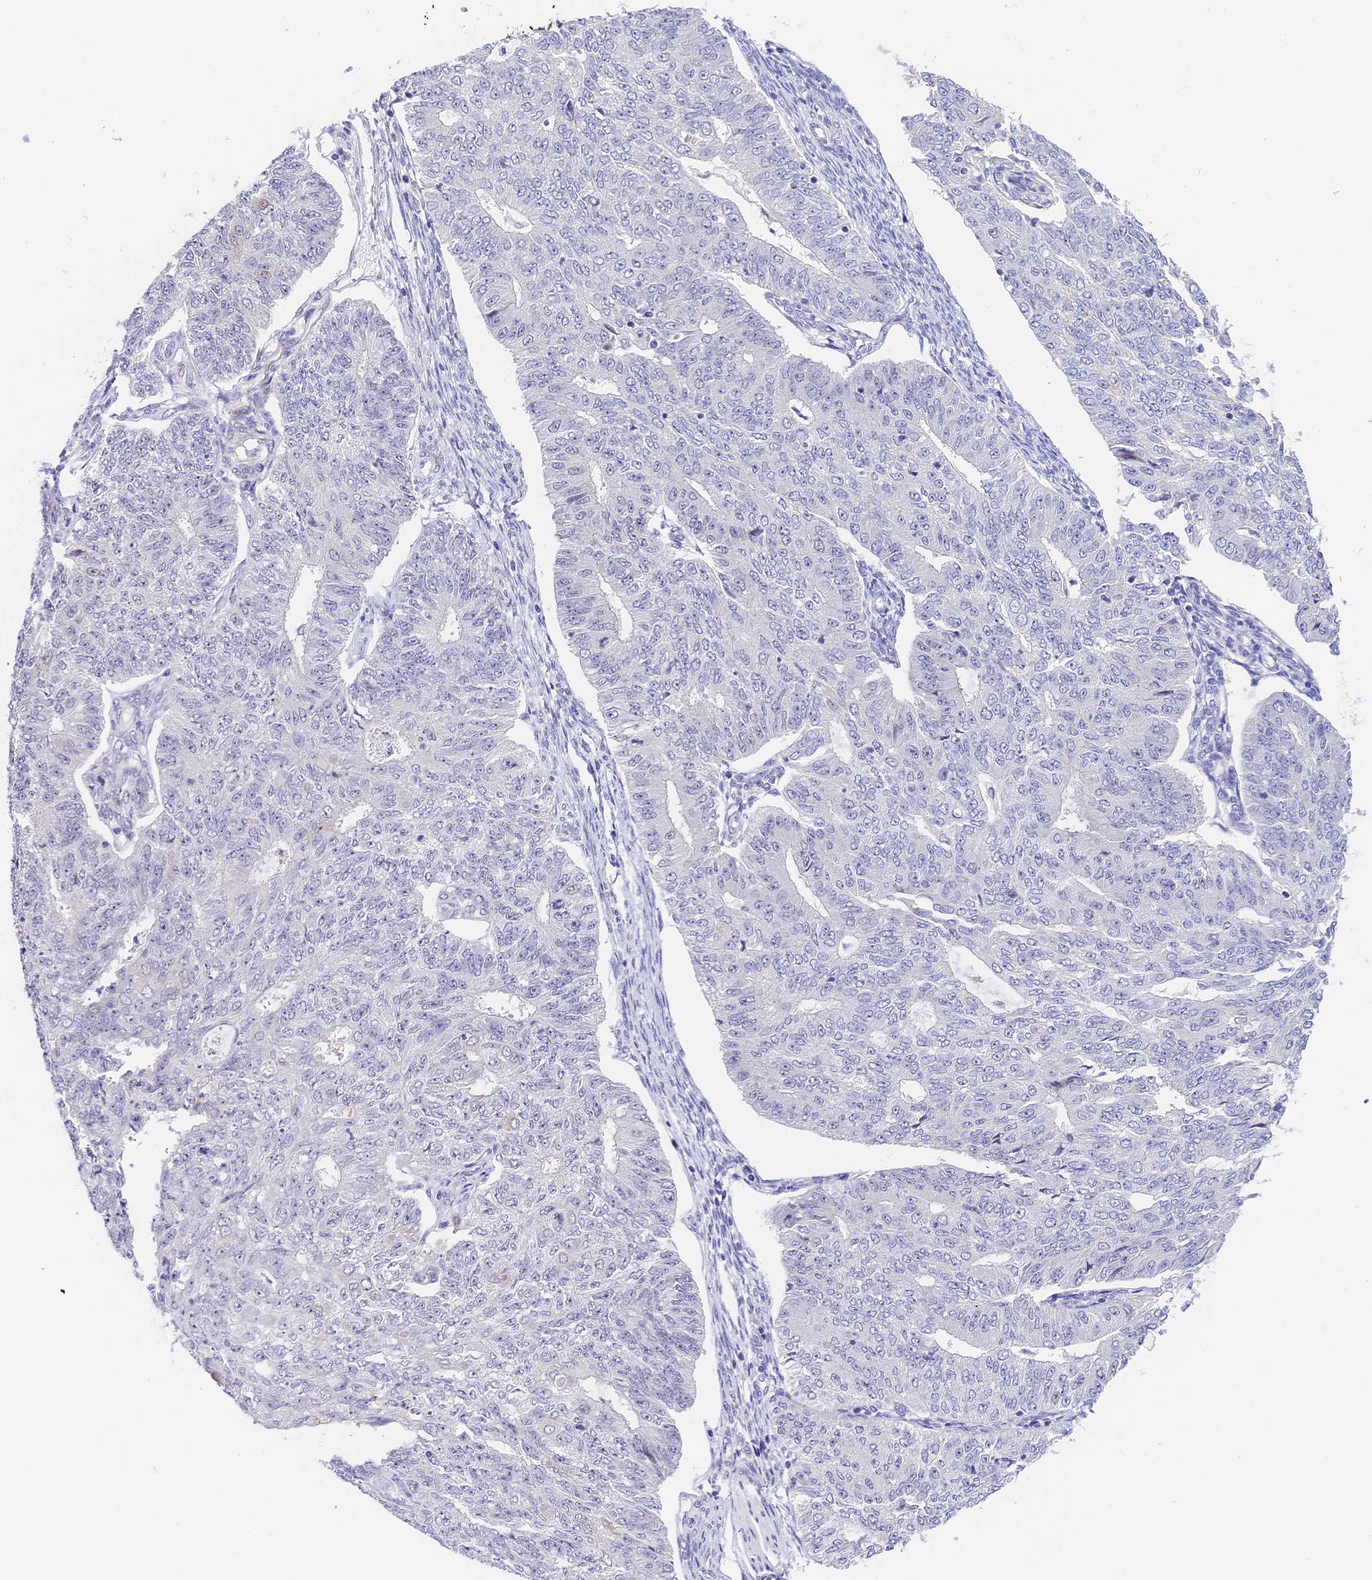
{"staining": {"intensity": "negative", "quantity": "none", "location": "none"}, "tissue": "endometrial cancer", "cell_type": "Tumor cells", "image_type": "cancer", "snomed": [{"axis": "morphology", "description": "Adenocarcinoma, NOS"}, {"axis": "topography", "description": "Endometrium"}], "caption": "This micrograph is of endometrial cancer (adenocarcinoma) stained with immunohistochemistry to label a protein in brown with the nuclei are counter-stained blue. There is no positivity in tumor cells.", "gene": "MIDN", "patient": {"sex": "female", "age": 32}}